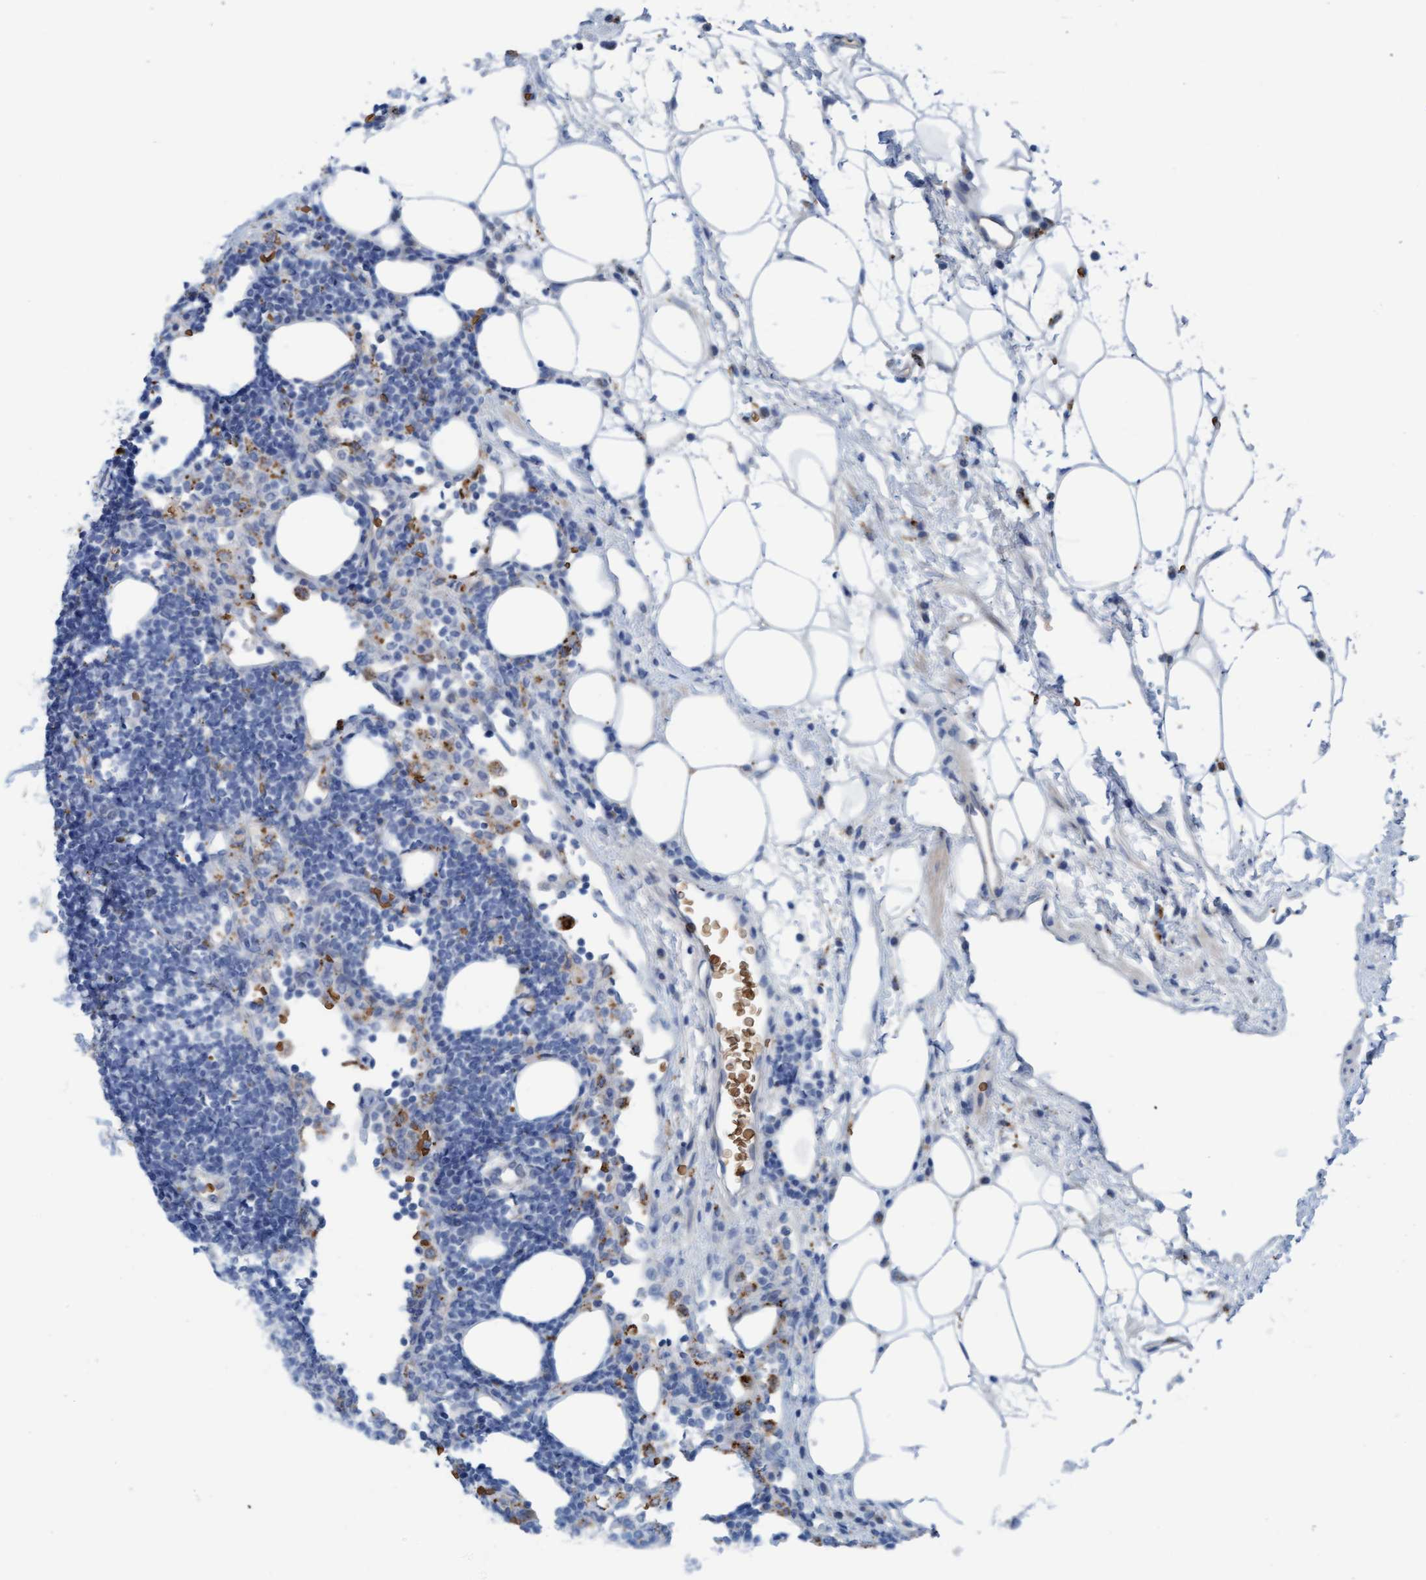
{"staining": {"intensity": "negative", "quantity": "none", "location": "none"}, "tissue": "lymph node", "cell_type": "Germinal center cells", "image_type": "normal", "snomed": [{"axis": "morphology", "description": "Normal tissue, NOS"}, {"axis": "morphology", "description": "Carcinoid, malignant, NOS"}, {"axis": "topography", "description": "Lymph node"}], "caption": "An IHC histopathology image of unremarkable lymph node is shown. There is no staining in germinal center cells of lymph node.", "gene": "P2RX5", "patient": {"sex": "male", "age": 47}}